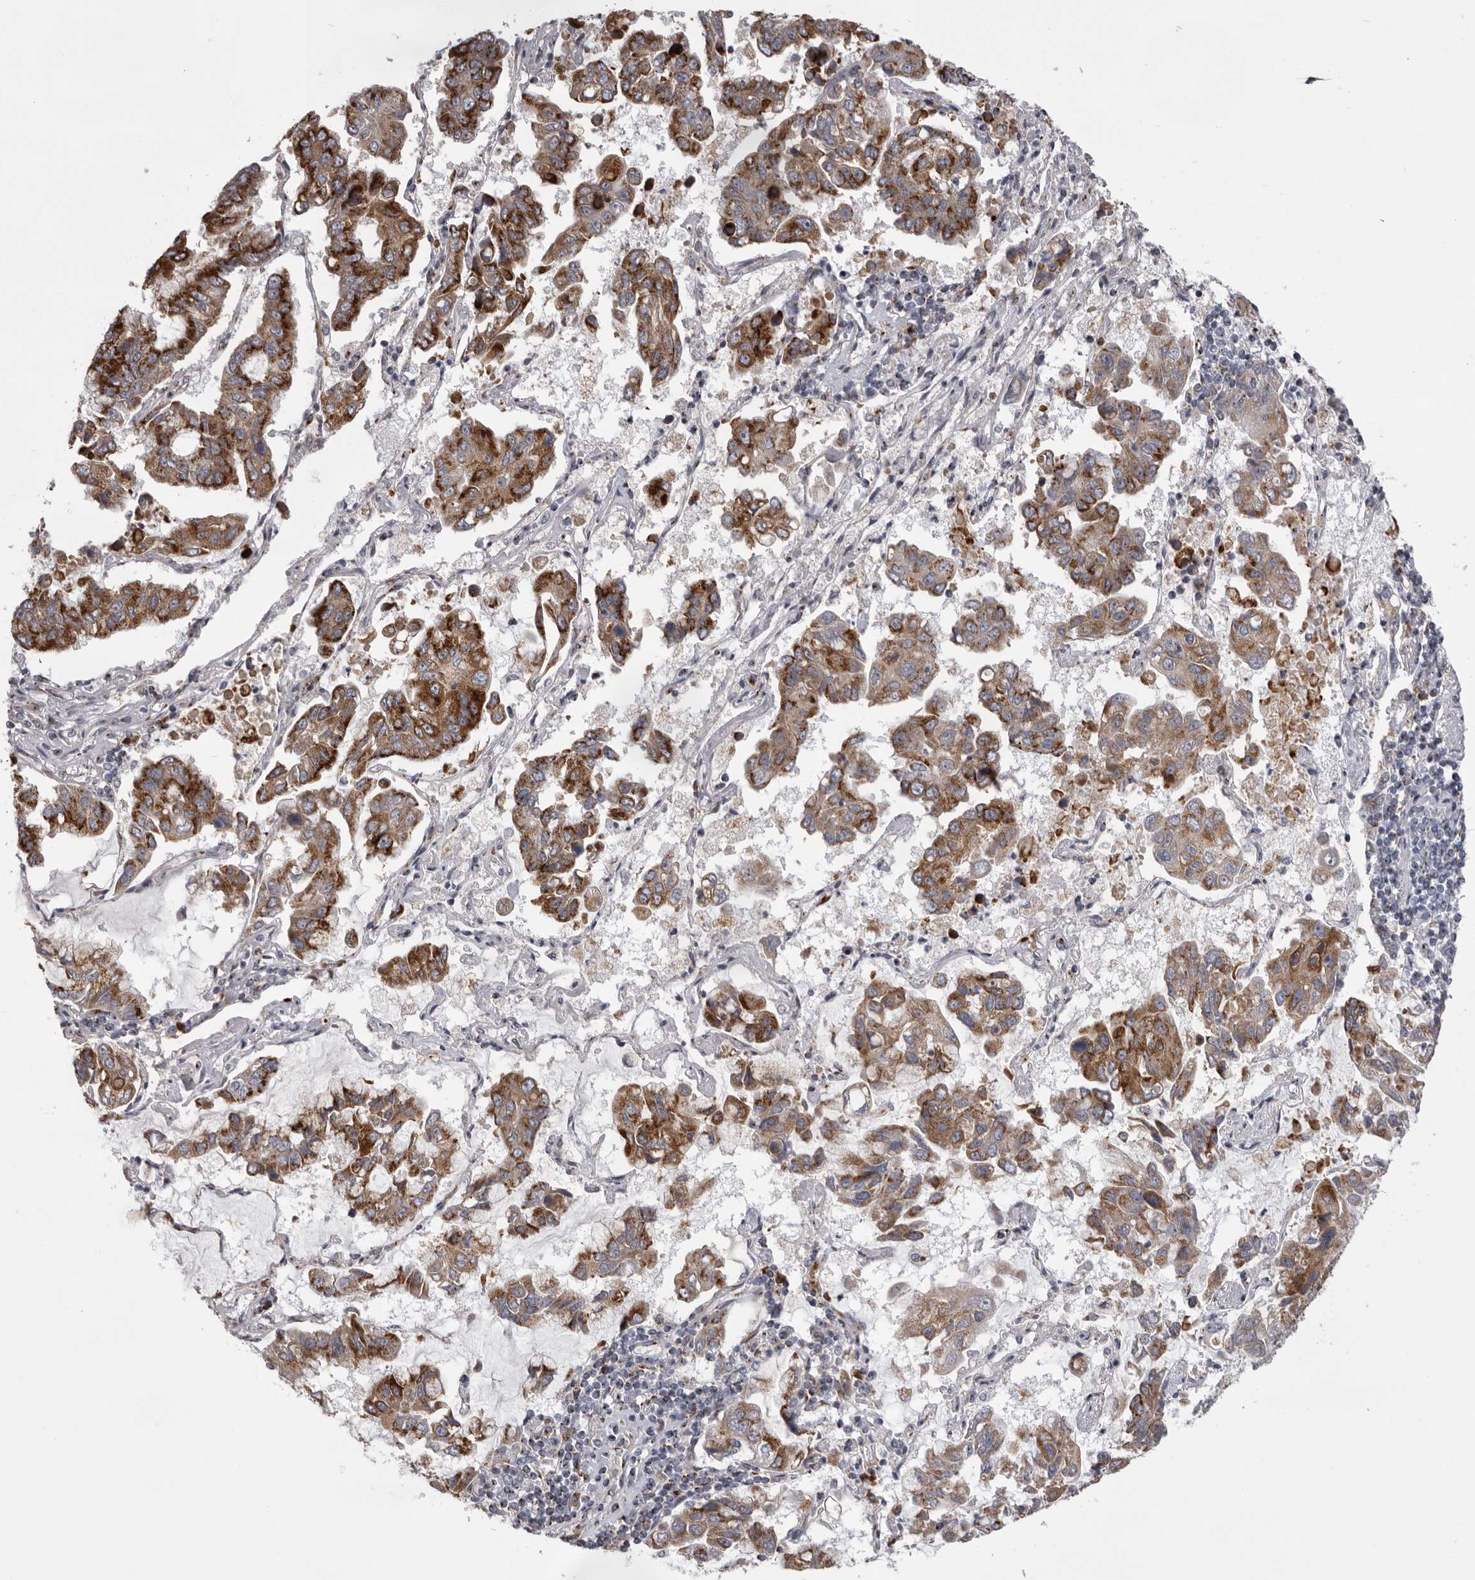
{"staining": {"intensity": "strong", "quantity": ">75%", "location": "cytoplasmic/membranous"}, "tissue": "lung cancer", "cell_type": "Tumor cells", "image_type": "cancer", "snomed": [{"axis": "morphology", "description": "Adenocarcinoma, NOS"}, {"axis": "topography", "description": "Lung"}], "caption": "The image demonstrates immunohistochemical staining of lung adenocarcinoma. There is strong cytoplasmic/membranous expression is present in approximately >75% of tumor cells. (IHC, brightfield microscopy, high magnification).", "gene": "WDR47", "patient": {"sex": "male", "age": 64}}